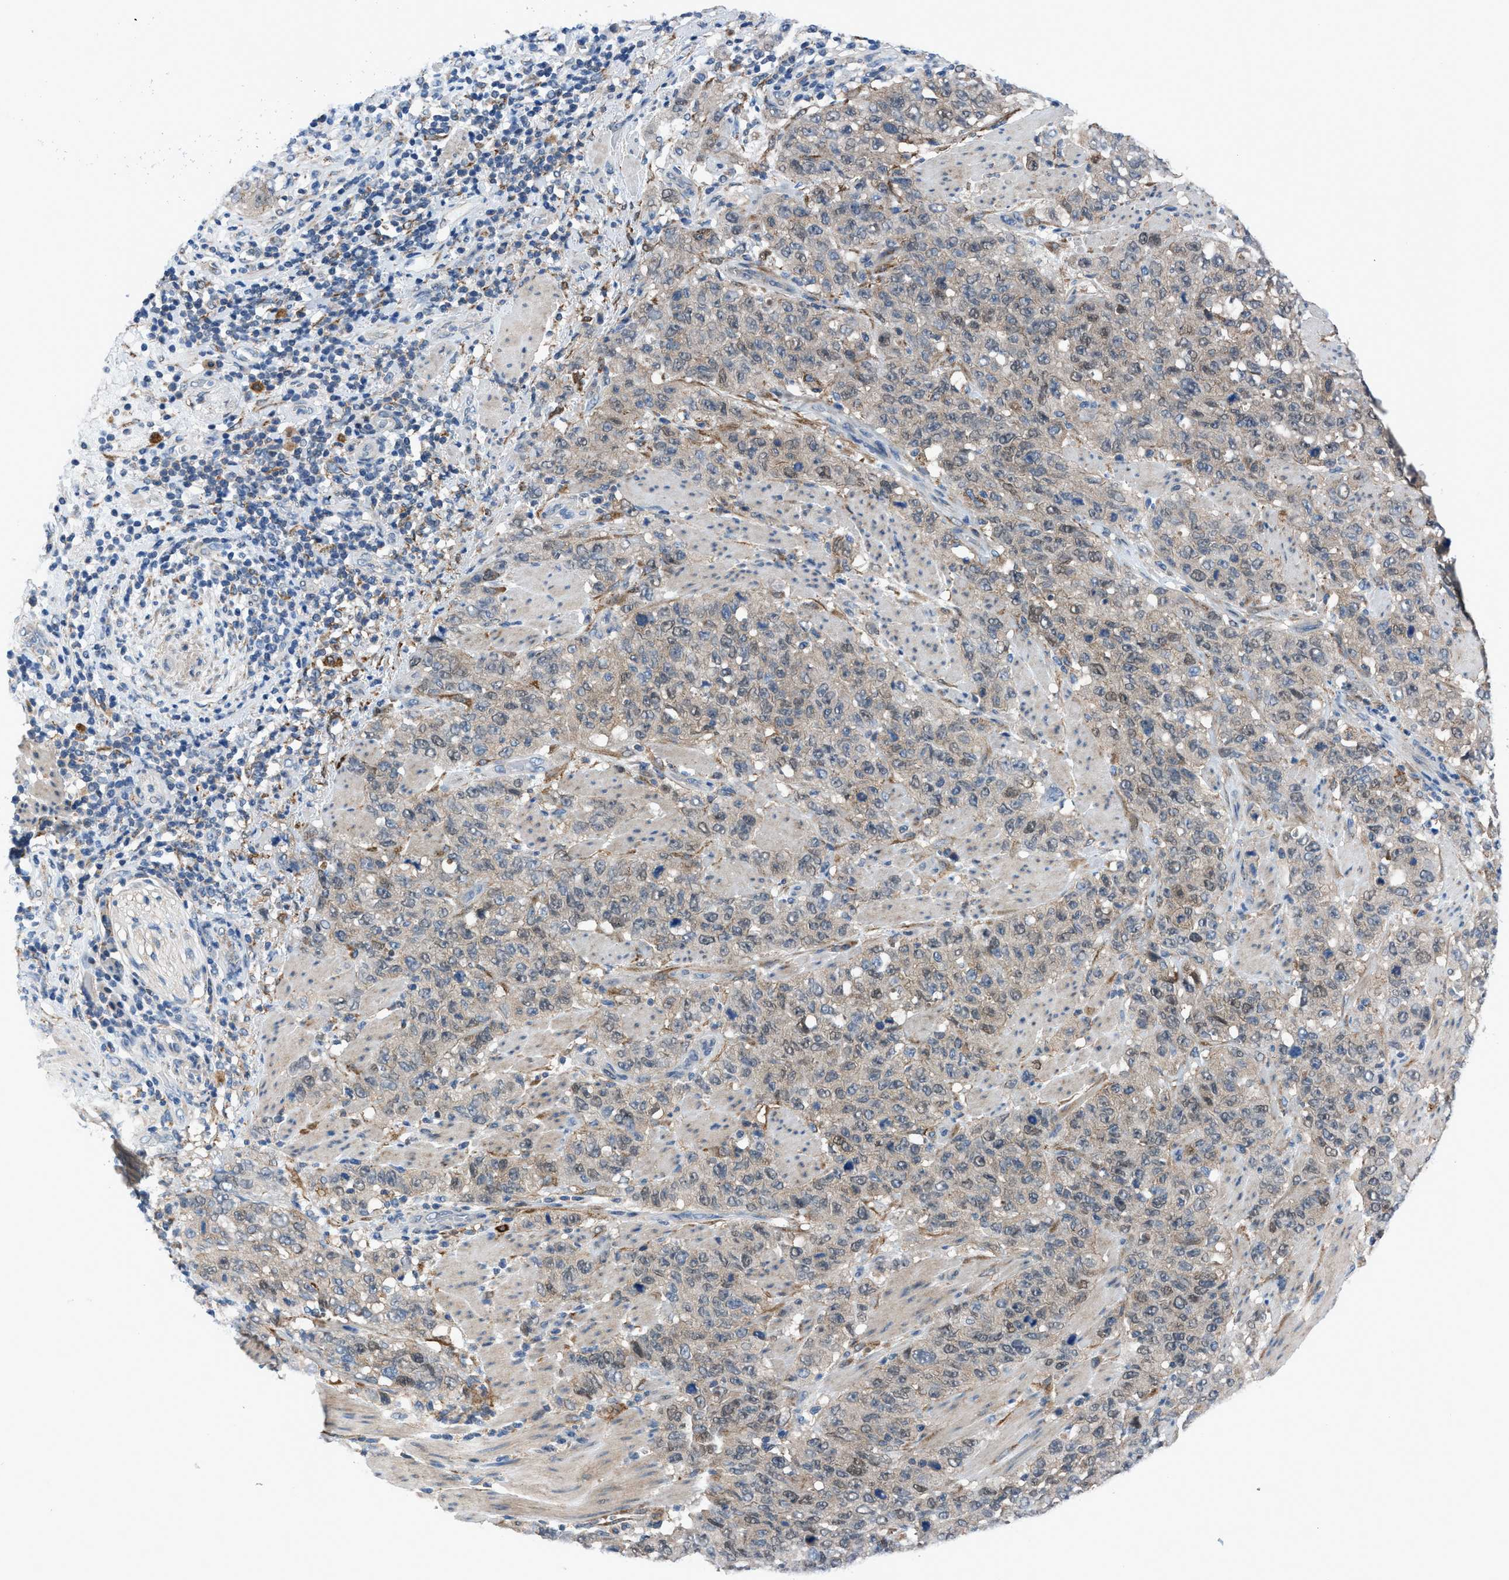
{"staining": {"intensity": "weak", "quantity": "25%-75%", "location": "cytoplasmic/membranous,nuclear"}, "tissue": "stomach cancer", "cell_type": "Tumor cells", "image_type": "cancer", "snomed": [{"axis": "morphology", "description": "Adenocarcinoma, NOS"}, {"axis": "topography", "description": "Stomach"}], "caption": "This is a photomicrograph of immunohistochemistry staining of stomach cancer (adenocarcinoma), which shows weak staining in the cytoplasmic/membranous and nuclear of tumor cells.", "gene": "TMEM45B", "patient": {"sex": "male", "age": 48}}